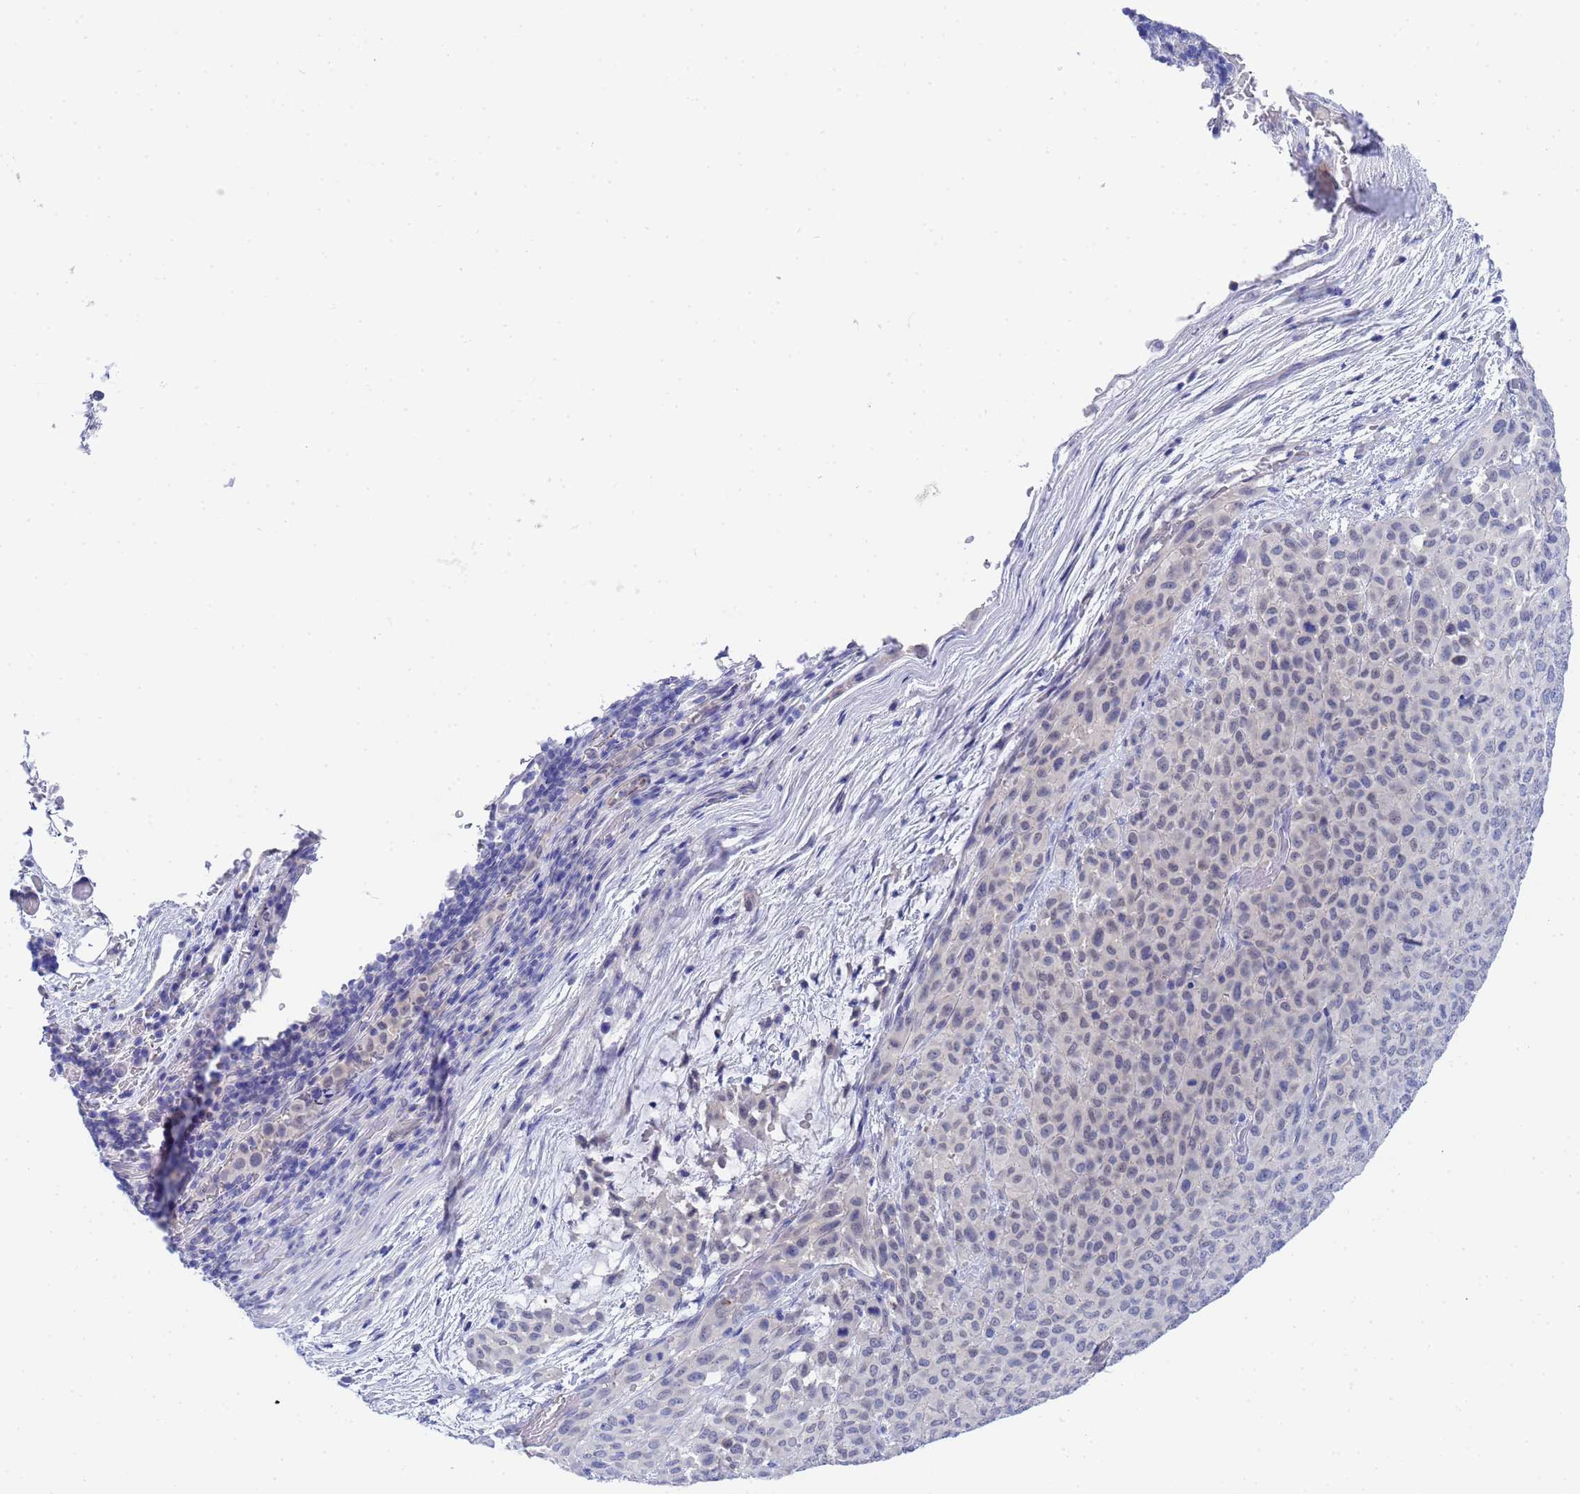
{"staining": {"intensity": "negative", "quantity": "none", "location": "none"}, "tissue": "melanoma", "cell_type": "Tumor cells", "image_type": "cancer", "snomed": [{"axis": "morphology", "description": "Malignant melanoma, Metastatic site"}, {"axis": "topography", "description": "Skin"}], "caption": "Image shows no protein positivity in tumor cells of malignant melanoma (metastatic site) tissue.", "gene": "ZNF26", "patient": {"sex": "female", "age": 81}}